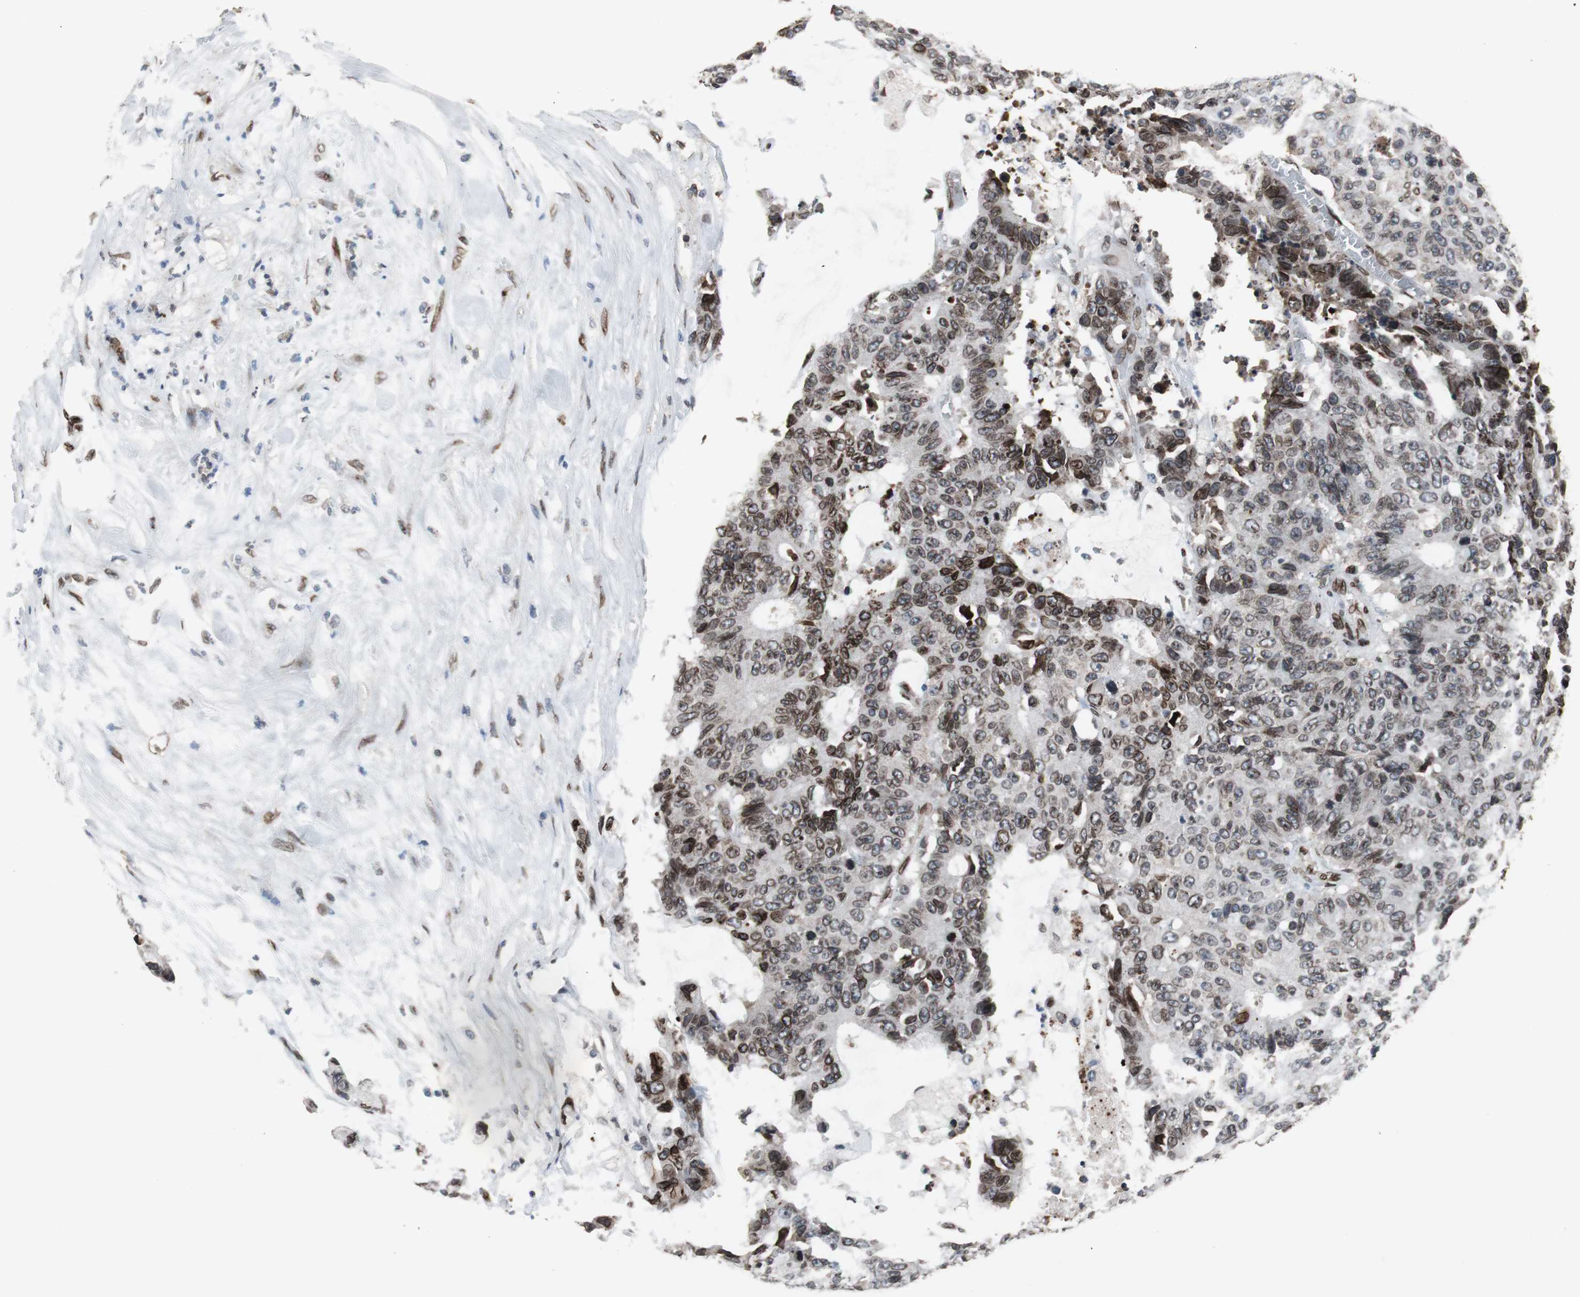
{"staining": {"intensity": "strong", "quantity": ">75%", "location": "cytoplasmic/membranous,nuclear"}, "tissue": "colorectal cancer", "cell_type": "Tumor cells", "image_type": "cancer", "snomed": [{"axis": "morphology", "description": "Adenocarcinoma, NOS"}, {"axis": "topography", "description": "Colon"}], "caption": "This is a photomicrograph of immunohistochemistry (IHC) staining of adenocarcinoma (colorectal), which shows strong expression in the cytoplasmic/membranous and nuclear of tumor cells.", "gene": "LMNA", "patient": {"sex": "female", "age": 86}}